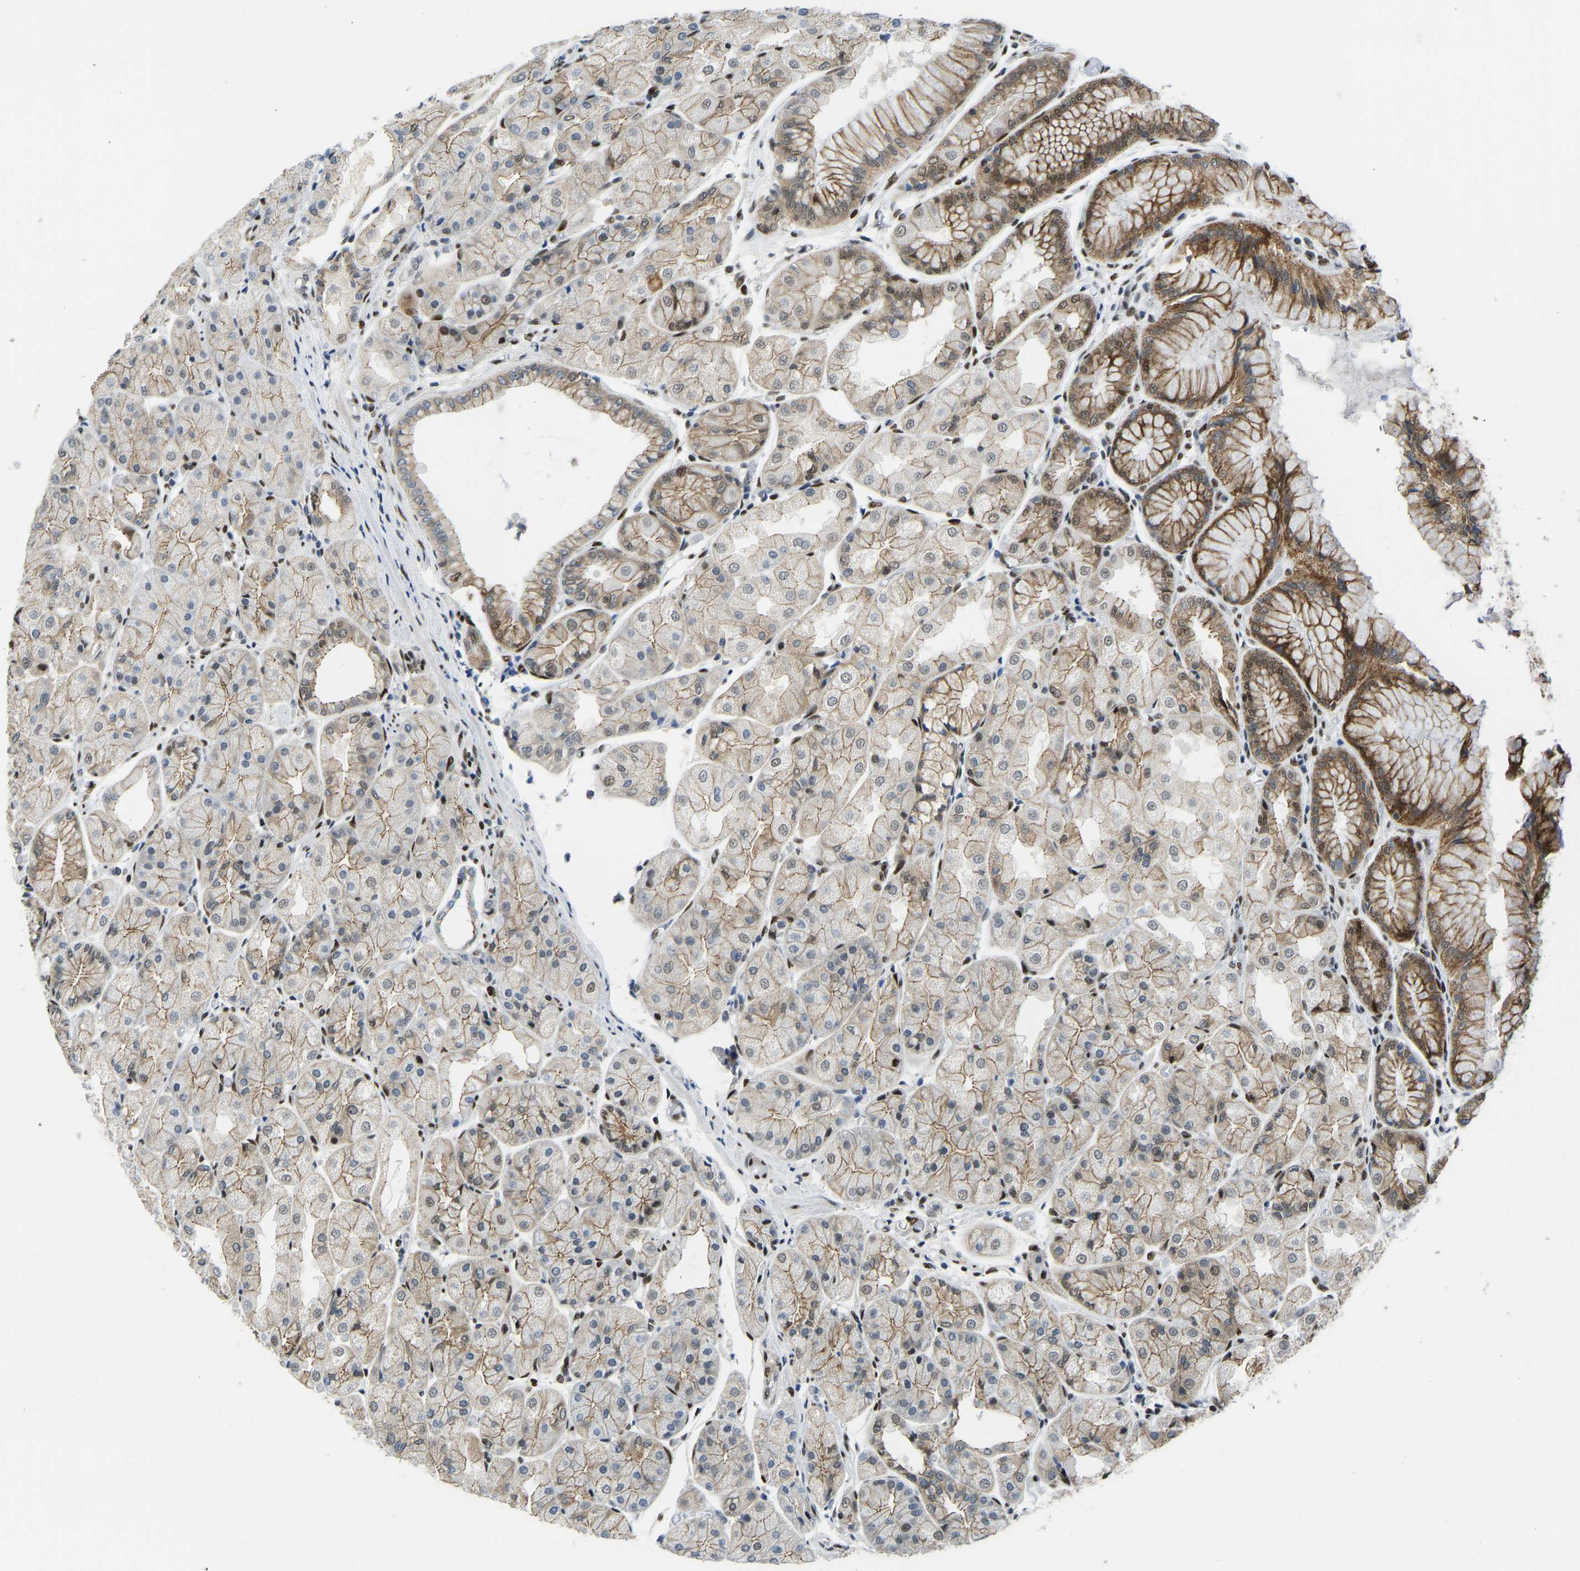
{"staining": {"intensity": "moderate", "quantity": "25%-75%", "location": "cytoplasmic/membranous,nuclear"}, "tissue": "stomach", "cell_type": "Glandular cells", "image_type": "normal", "snomed": [{"axis": "morphology", "description": "Normal tissue, NOS"}, {"axis": "topography", "description": "Stomach, upper"}], "caption": "A medium amount of moderate cytoplasmic/membranous,nuclear expression is identified in about 25%-75% of glandular cells in normal stomach. (Stains: DAB (3,3'-diaminobenzidine) in brown, nuclei in blue, Microscopy: brightfield microscopy at high magnification).", "gene": "FOXK1", "patient": {"sex": "male", "age": 72}}